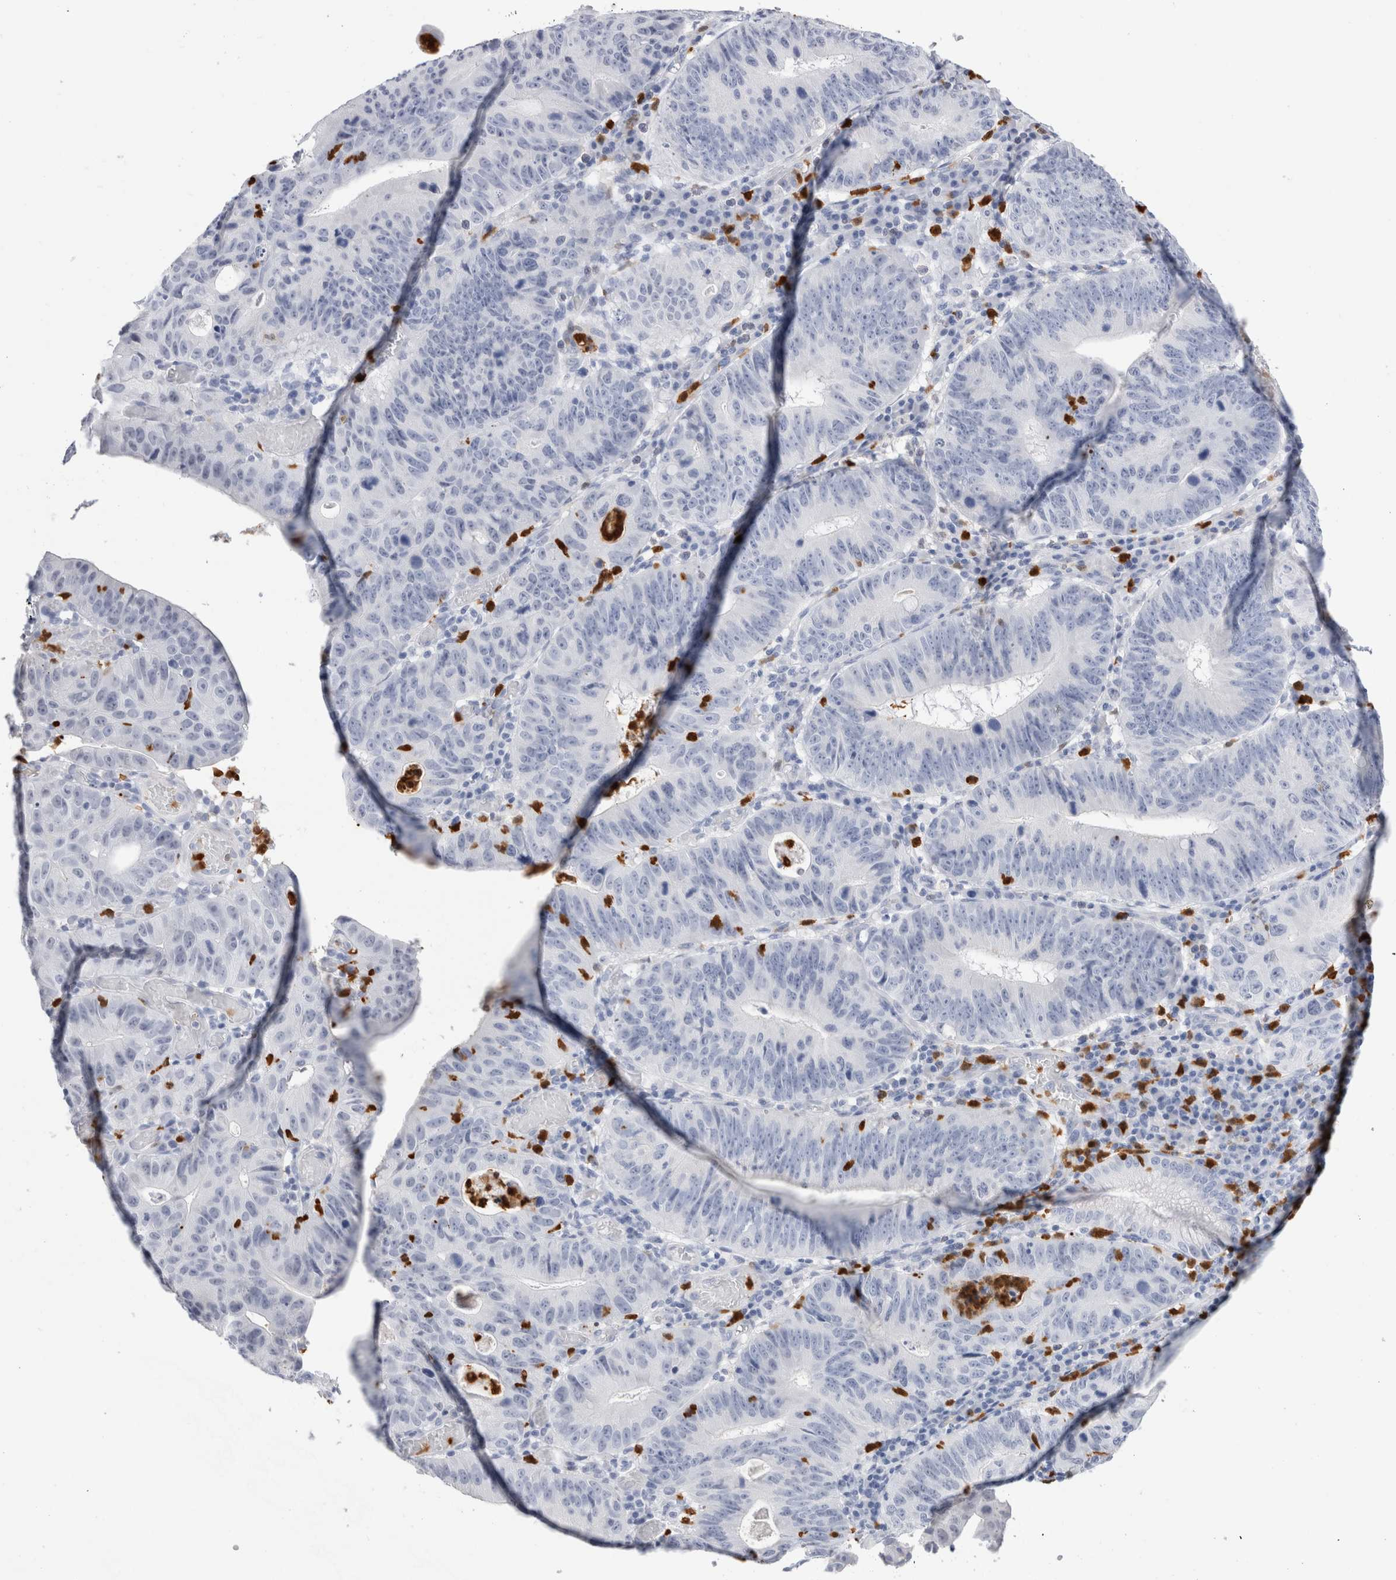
{"staining": {"intensity": "negative", "quantity": "none", "location": "none"}, "tissue": "stomach cancer", "cell_type": "Tumor cells", "image_type": "cancer", "snomed": [{"axis": "morphology", "description": "Adenocarcinoma, NOS"}, {"axis": "topography", "description": "Stomach"}], "caption": "Immunohistochemistry of human stomach adenocarcinoma exhibits no expression in tumor cells.", "gene": "SLC10A5", "patient": {"sex": "male", "age": 59}}